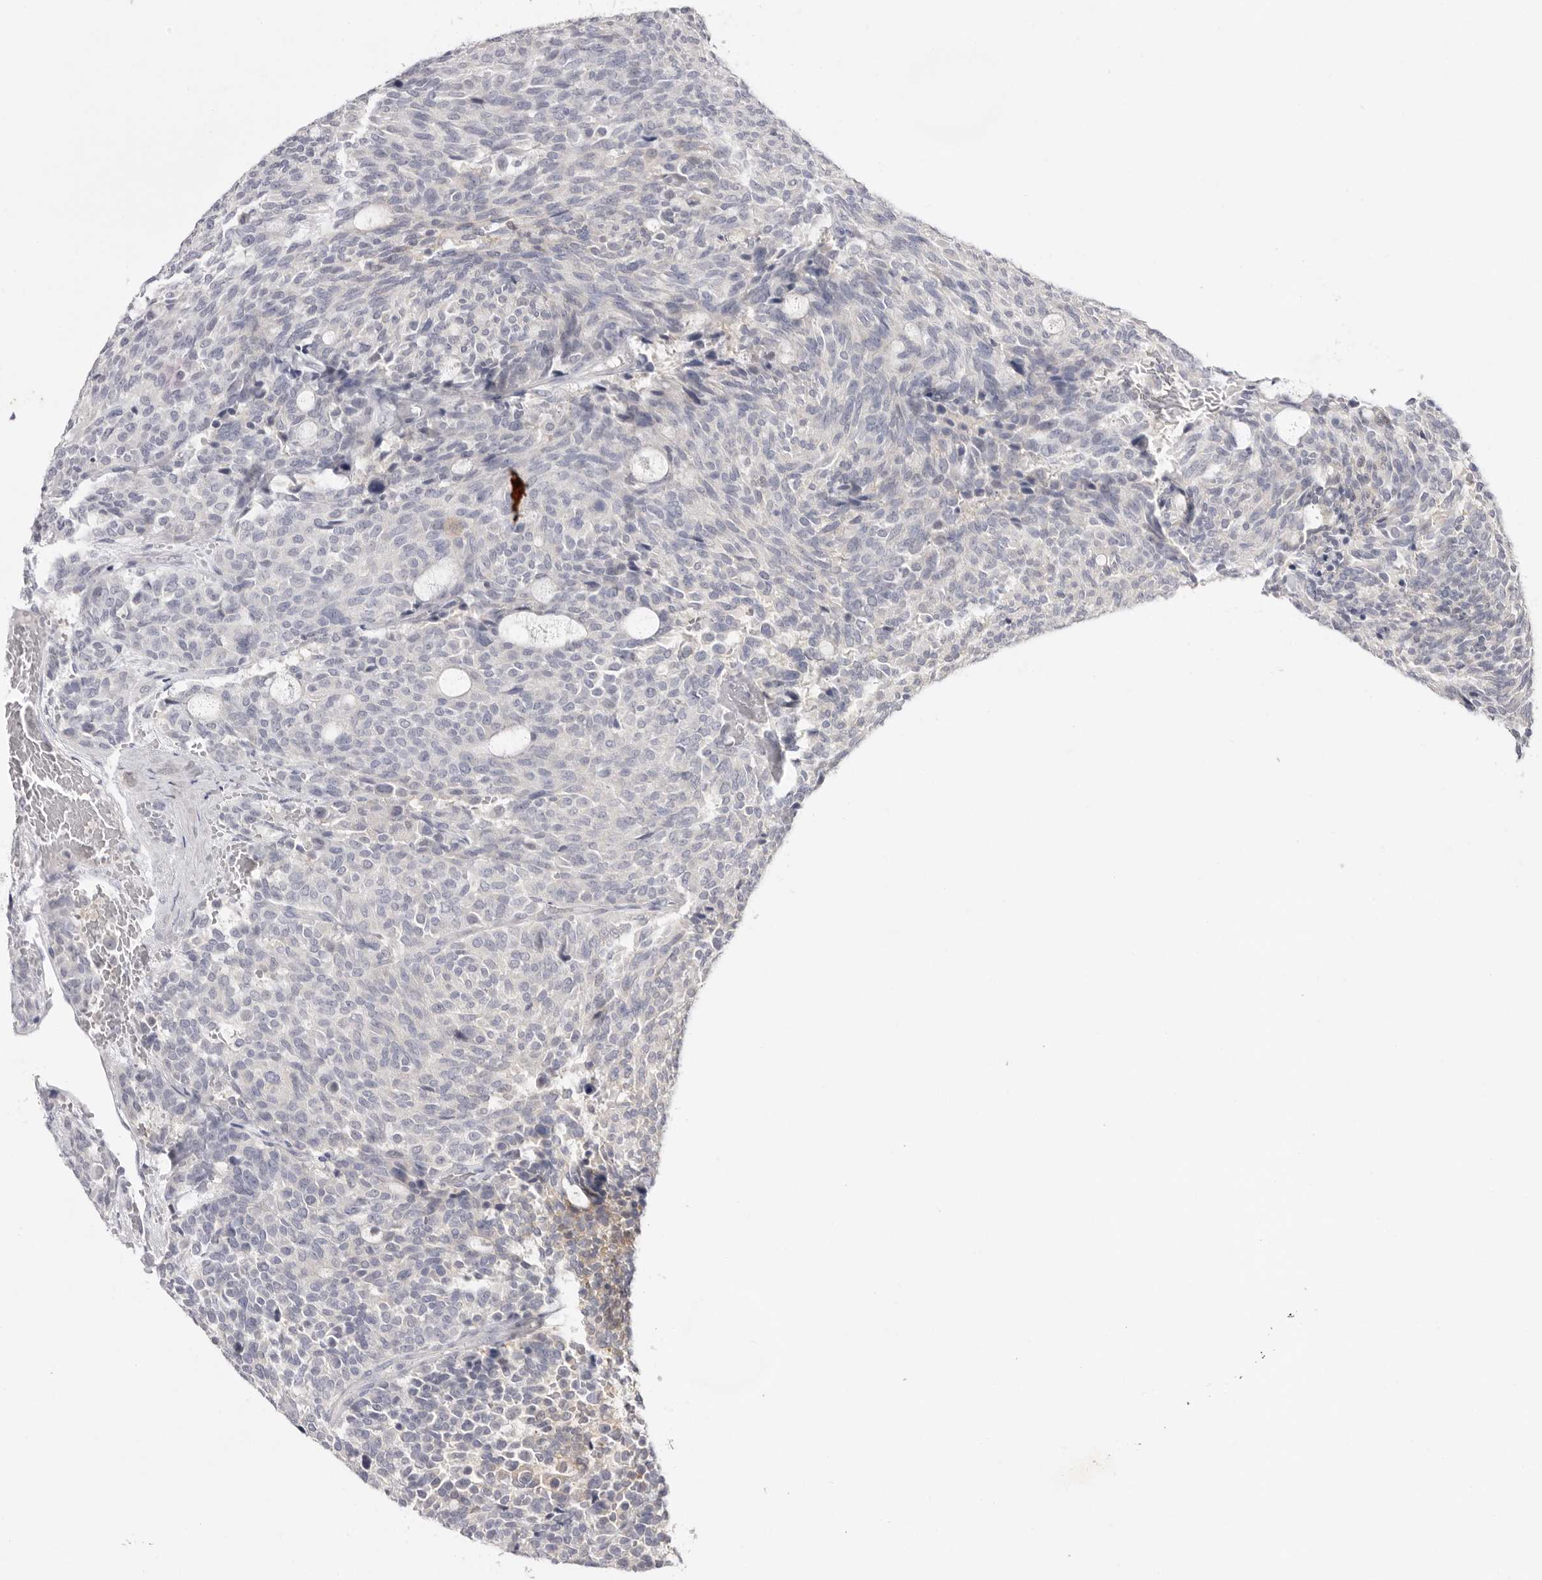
{"staining": {"intensity": "negative", "quantity": "none", "location": "none"}, "tissue": "carcinoid", "cell_type": "Tumor cells", "image_type": "cancer", "snomed": [{"axis": "morphology", "description": "Carcinoid, malignant, NOS"}, {"axis": "topography", "description": "Pancreas"}], "caption": "High power microscopy histopathology image of an immunohistochemistry image of malignant carcinoid, revealing no significant staining in tumor cells.", "gene": "TADA1", "patient": {"sex": "female", "age": 54}}